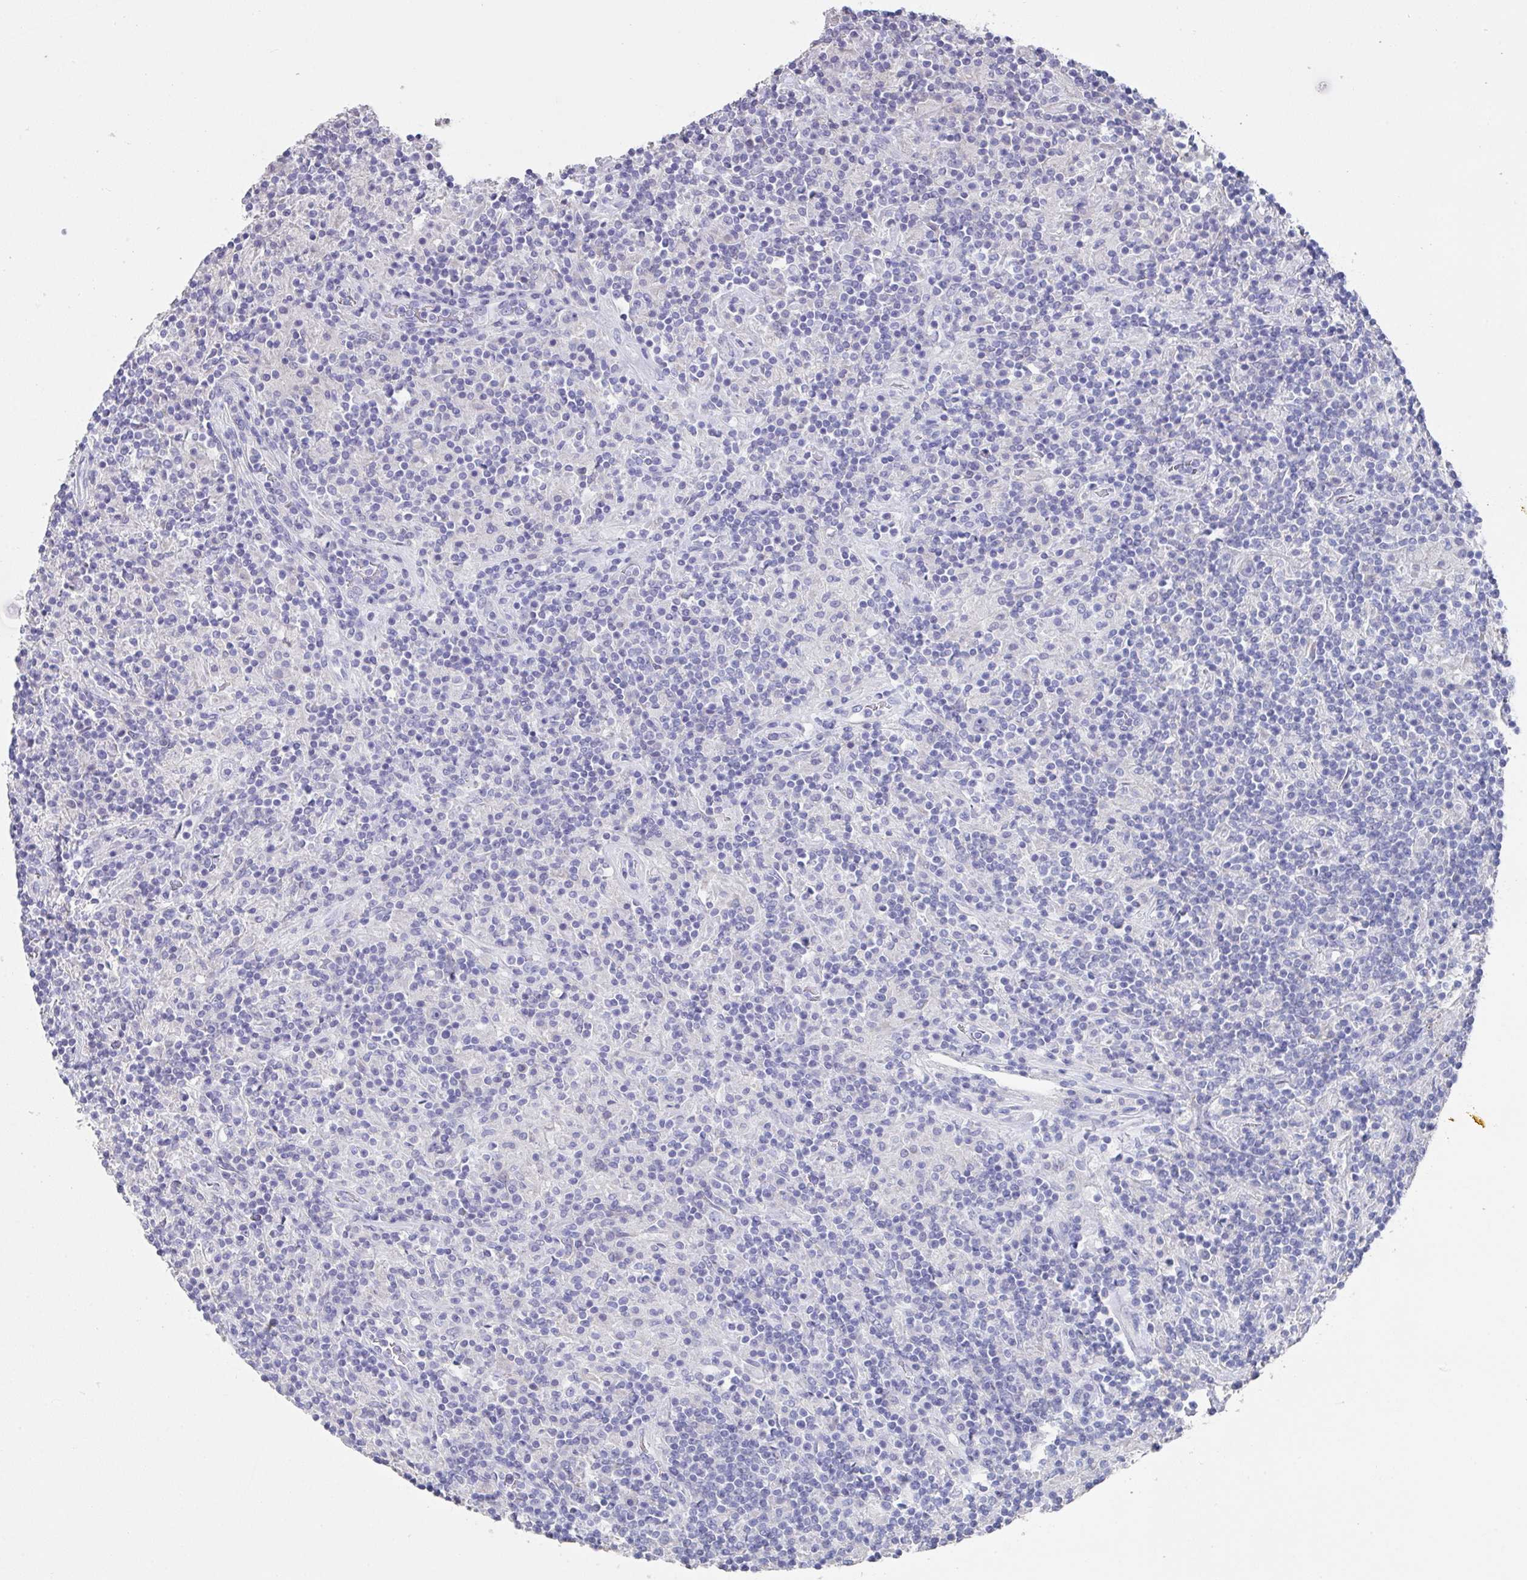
{"staining": {"intensity": "negative", "quantity": "none", "location": "none"}, "tissue": "lymphoma", "cell_type": "Tumor cells", "image_type": "cancer", "snomed": [{"axis": "morphology", "description": "Hodgkin's disease, NOS"}, {"axis": "topography", "description": "Lymph node"}], "caption": "The image exhibits no significant positivity in tumor cells of Hodgkin's disease.", "gene": "SLC44A4", "patient": {"sex": "male", "age": 70}}